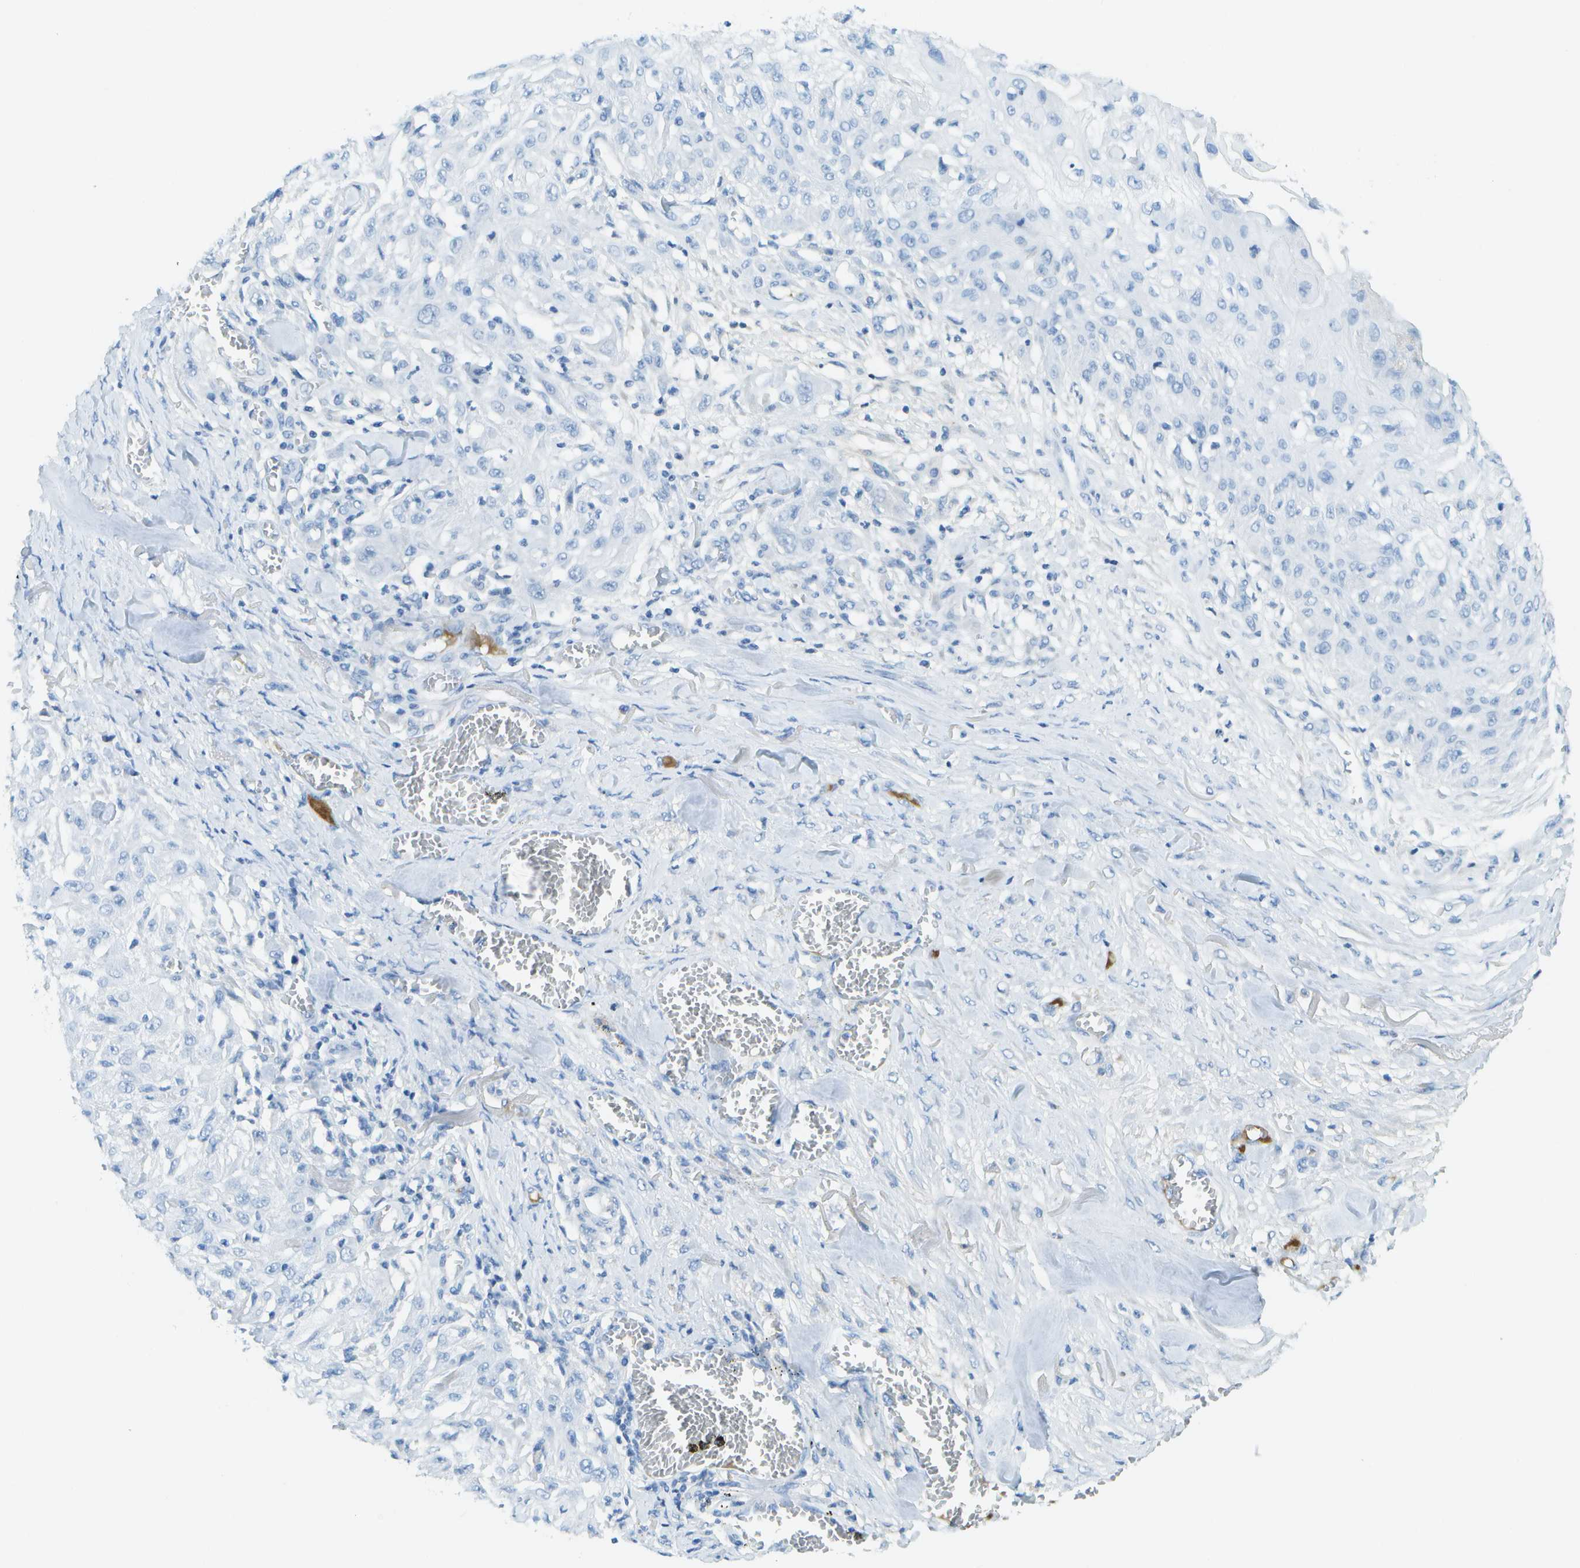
{"staining": {"intensity": "negative", "quantity": "none", "location": "none"}, "tissue": "skin cancer", "cell_type": "Tumor cells", "image_type": "cancer", "snomed": [{"axis": "morphology", "description": "Squamous cell carcinoma, NOS"}, {"axis": "morphology", "description": "Squamous cell carcinoma, metastatic, NOS"}, {"axis": "topography", "description": "Skin"}, {"axis": "topography", "description": "Lymph node"}], "caption": "Immunohistochemistry (IHC) of squamous cell carcinoma (skin) displays no staining in tumor cells.", "gene": "C1S", "patient": {"sex": "male", "age": 75}}